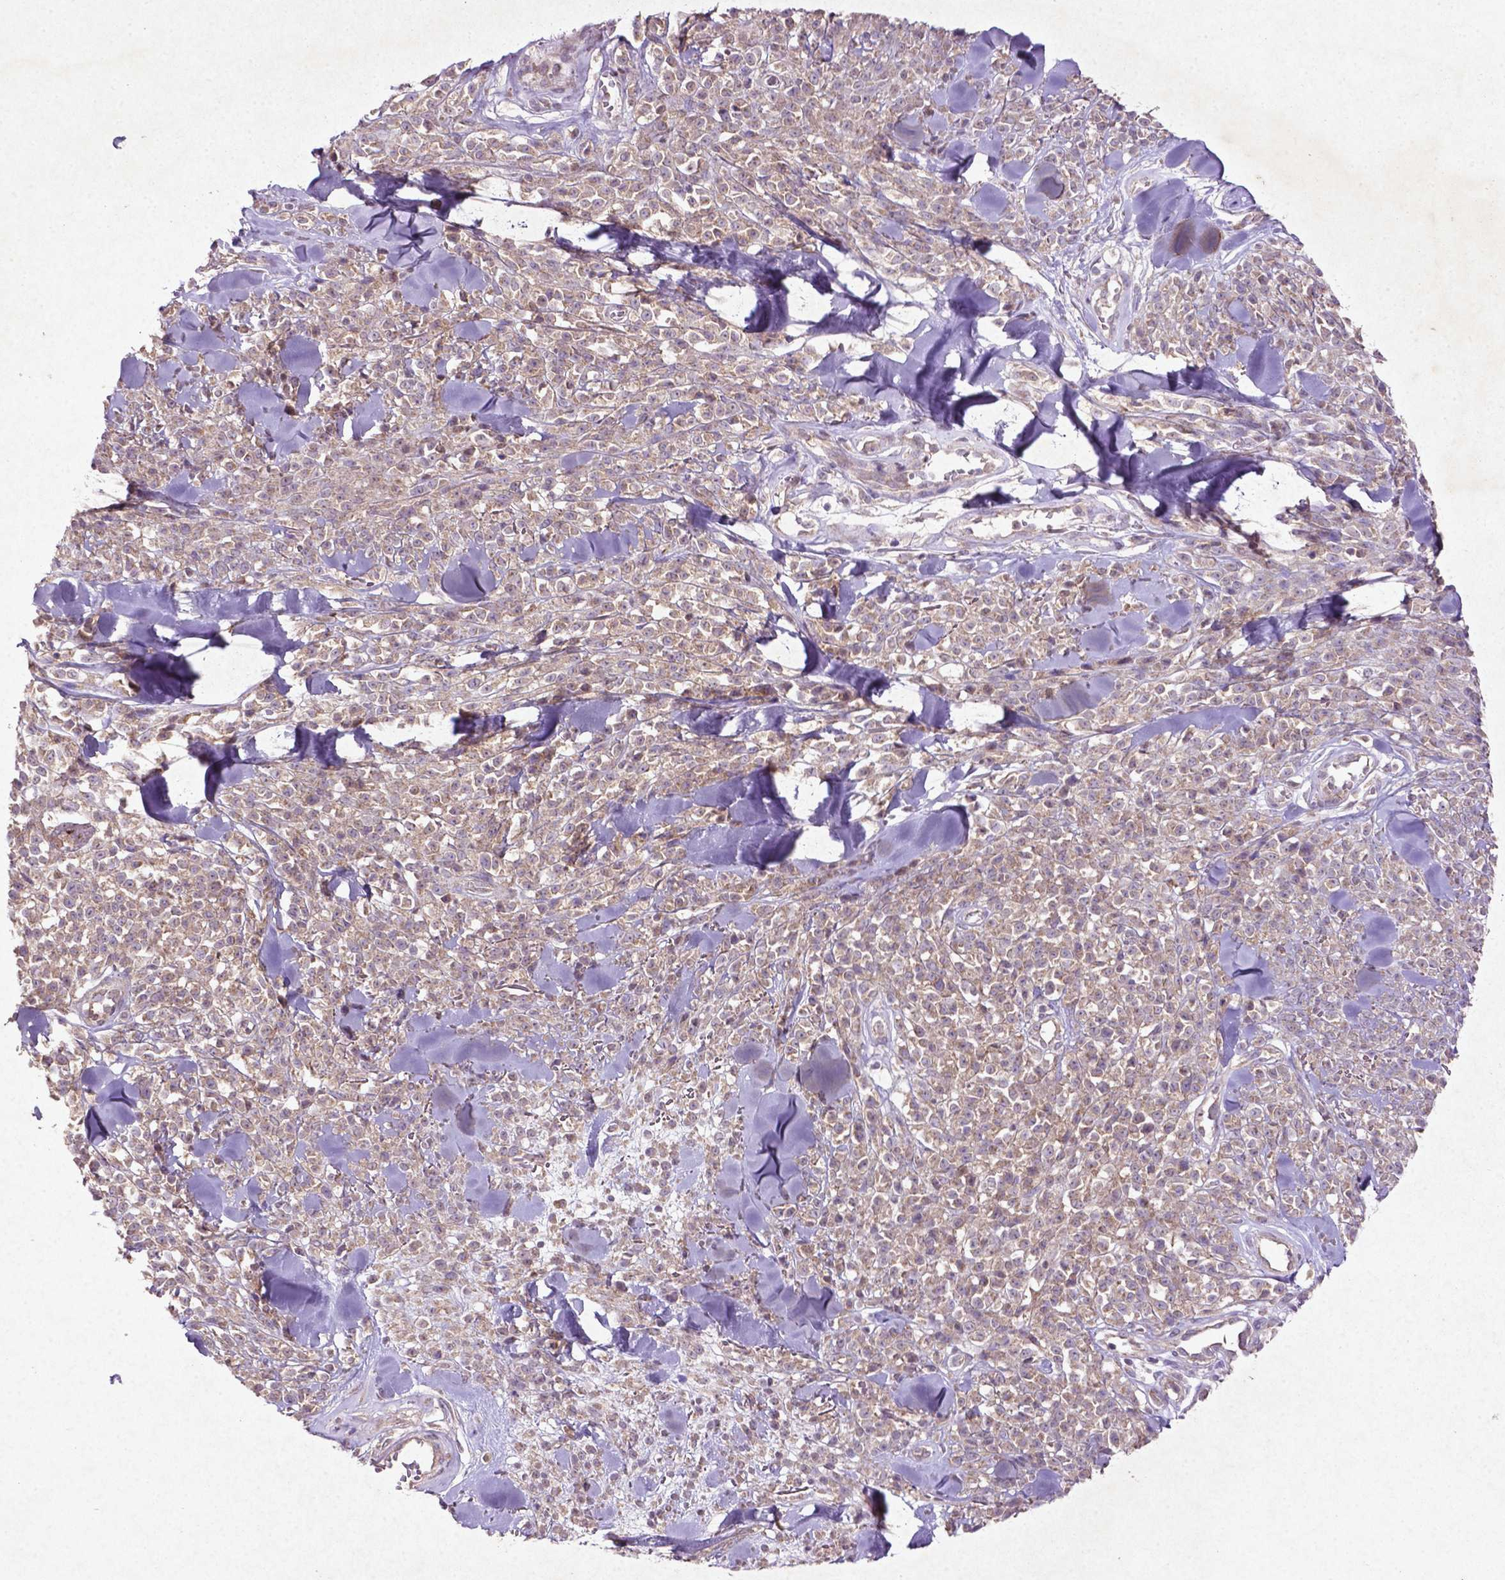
{"staining": {"intensity": "weak", "quantity": ">75%", "location": "cytoplasmic/membranous"}, "tissue": "melanoma", "cell_type": "Tumor cells", "image_type": "cancer", "snomed": [{"axis": "morphology", "description": "Malignant melanoma, NOS"}, {"axis": "topography", "description": "Skin"}, {"axis": "topography", "description": "Skin of trunk"}], "caption": "Human malignant melanoma stained with a protein marker exhibits weak staining in tumor cells.", "gene": "MTOR", "patient": {"sex": "male", "age": 74}}